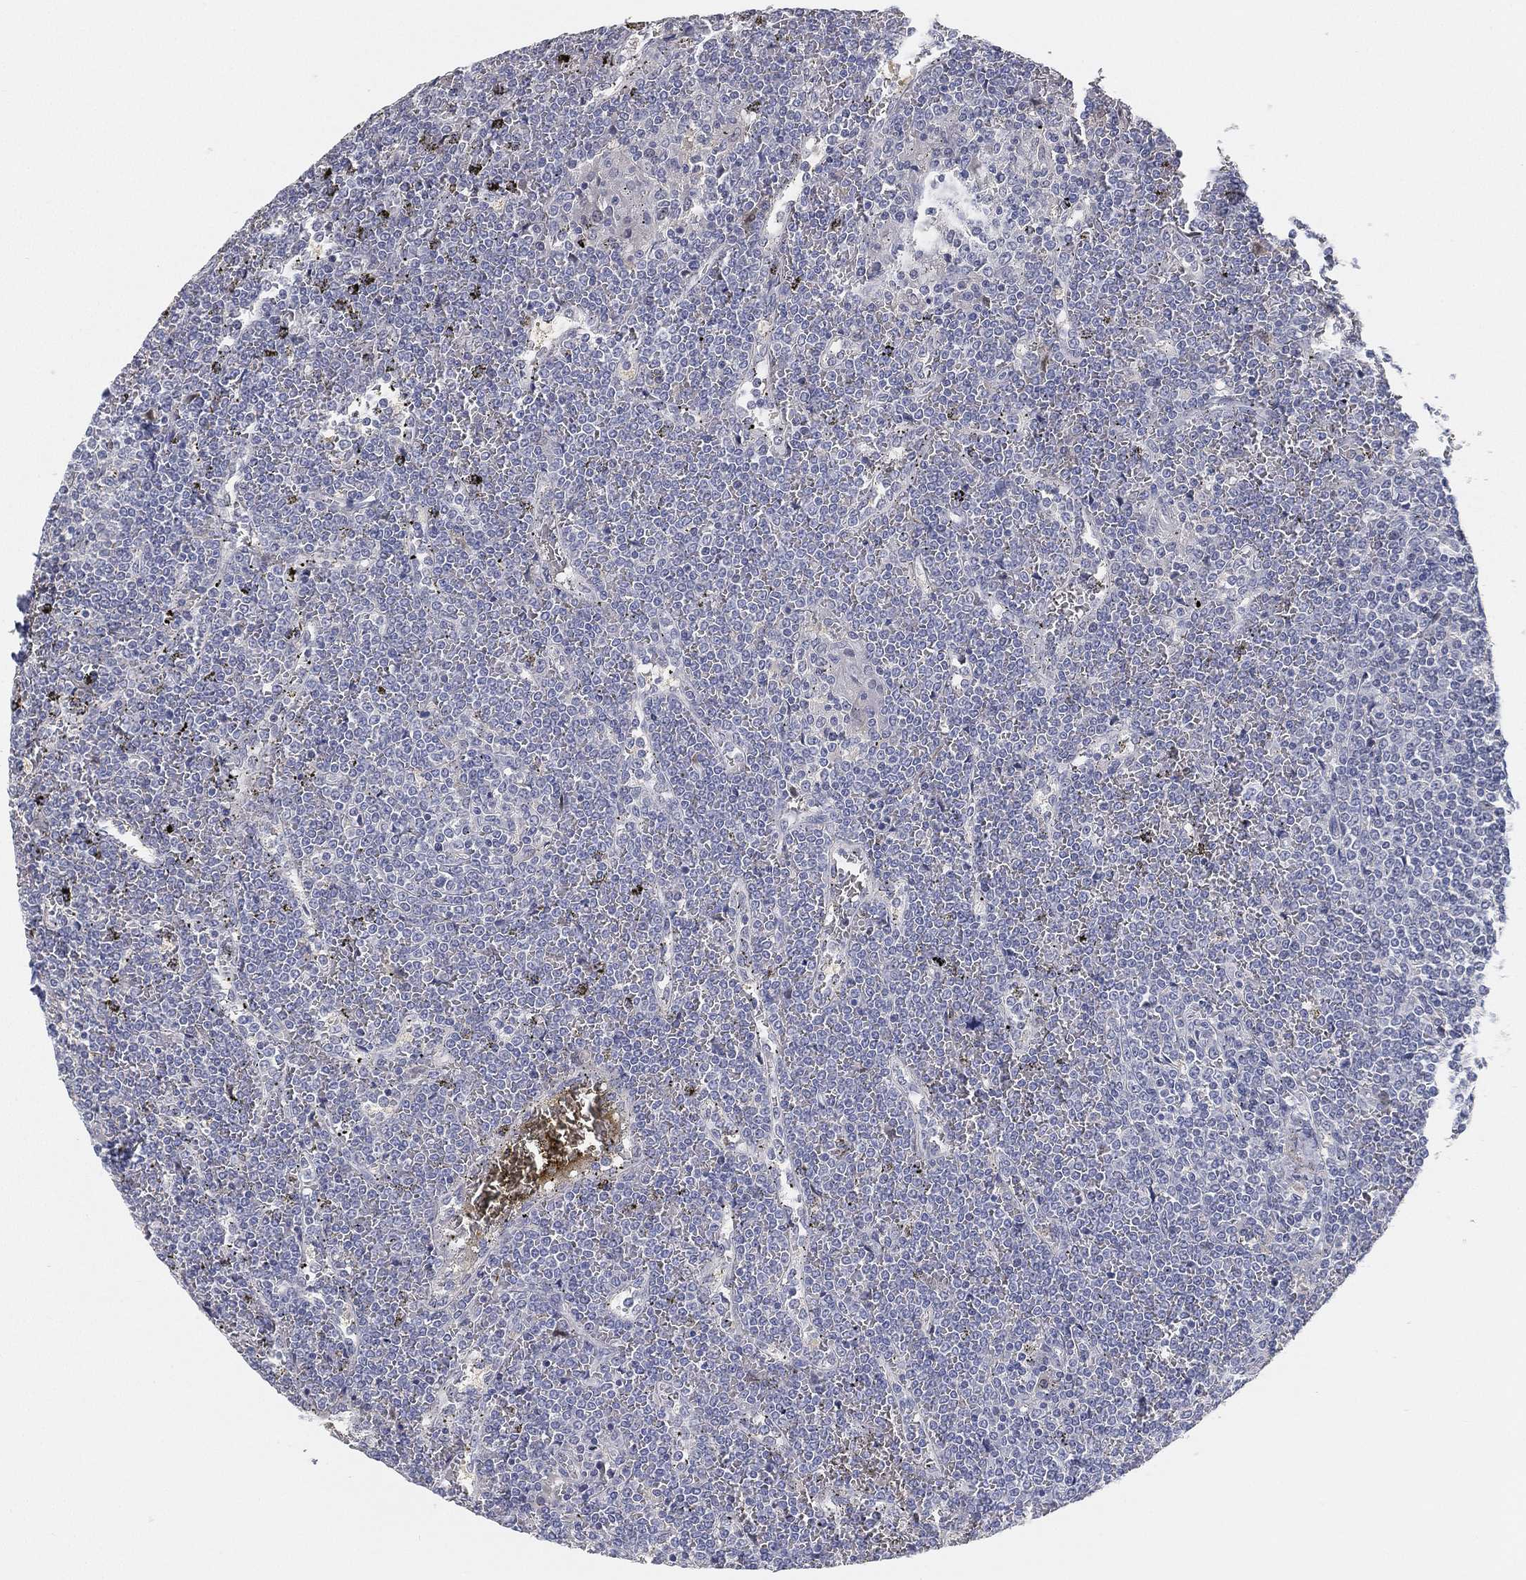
{"staining": {"intensity": "negative", "quantity": "none", "location": "none"}, "tissue": "lymphoma", "cell_type": "Tumor cells", "image_type": "cancer", "snomed": [{"axis": "morphology", "description": "Malignant lymphoma, non-Hodgkin's type, Low grade"}, {"axis": "topography", "description": "Spleen"}], "caption": "This is an immunohistochemistry histopathology image of human malignant lymphoma, non-Hodgkin's type (low-grade). There is no staining in tumor cells.", "gene": "GPR61", "patient": {"sex": "female", "age": 19}}